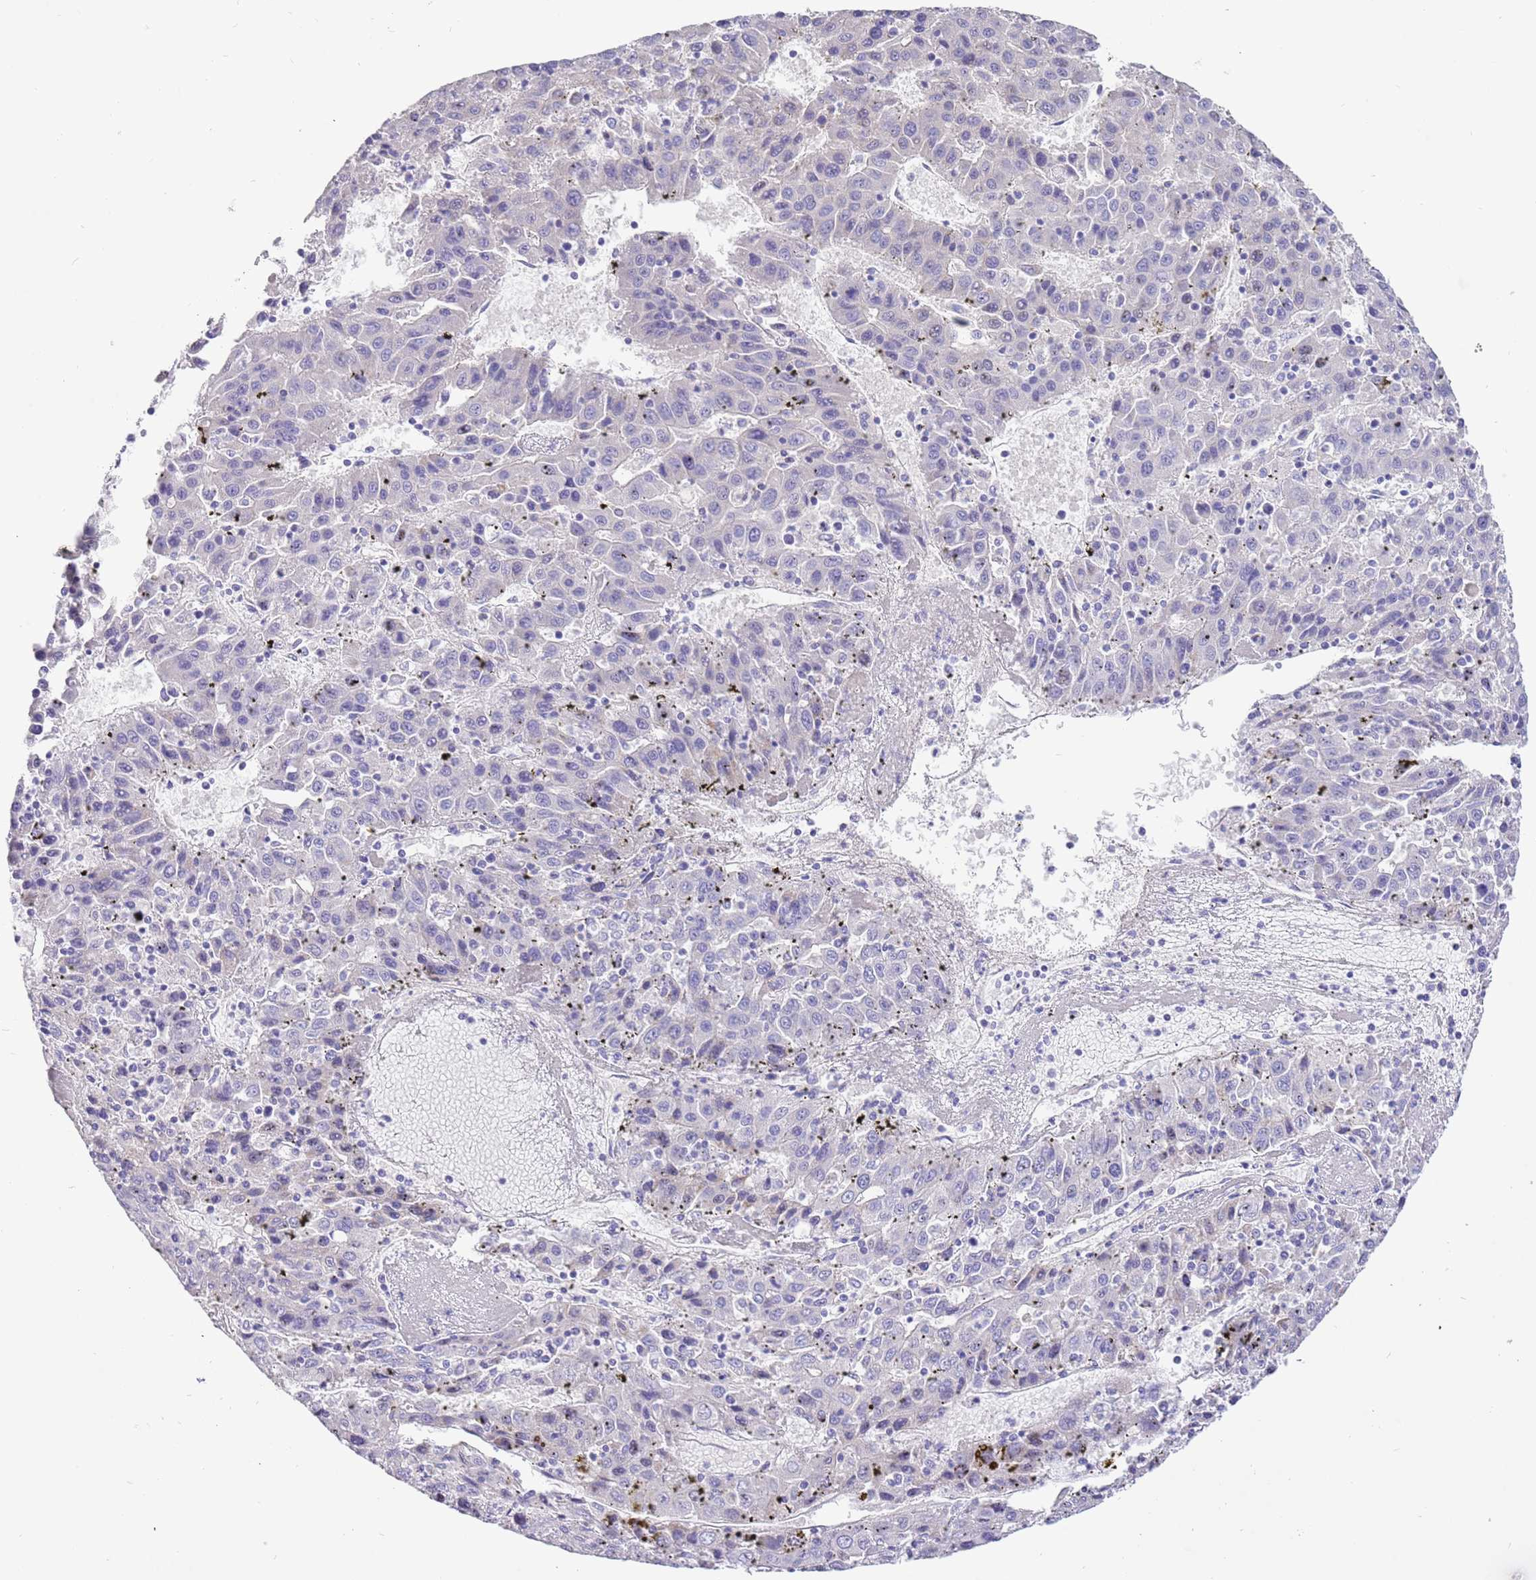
{"staining": {"intensity": "negative", "quantity": "none", "location": "none"}, "tissue": "liver cancer", "cell_type": "Tumor cells", "image_type": "cancer", "snomed": [{"axis": "morphology", "description": "Carcinoma, Hepatocellular, NOS"}, {"axis": "topography", "description": "Liver"}], "caption": "Immunohistochemical staining of liver cancer displays no significant expression in tumor cells.", "gene": "SERINC3", "patient": {"sex": "female", "age": 53}}